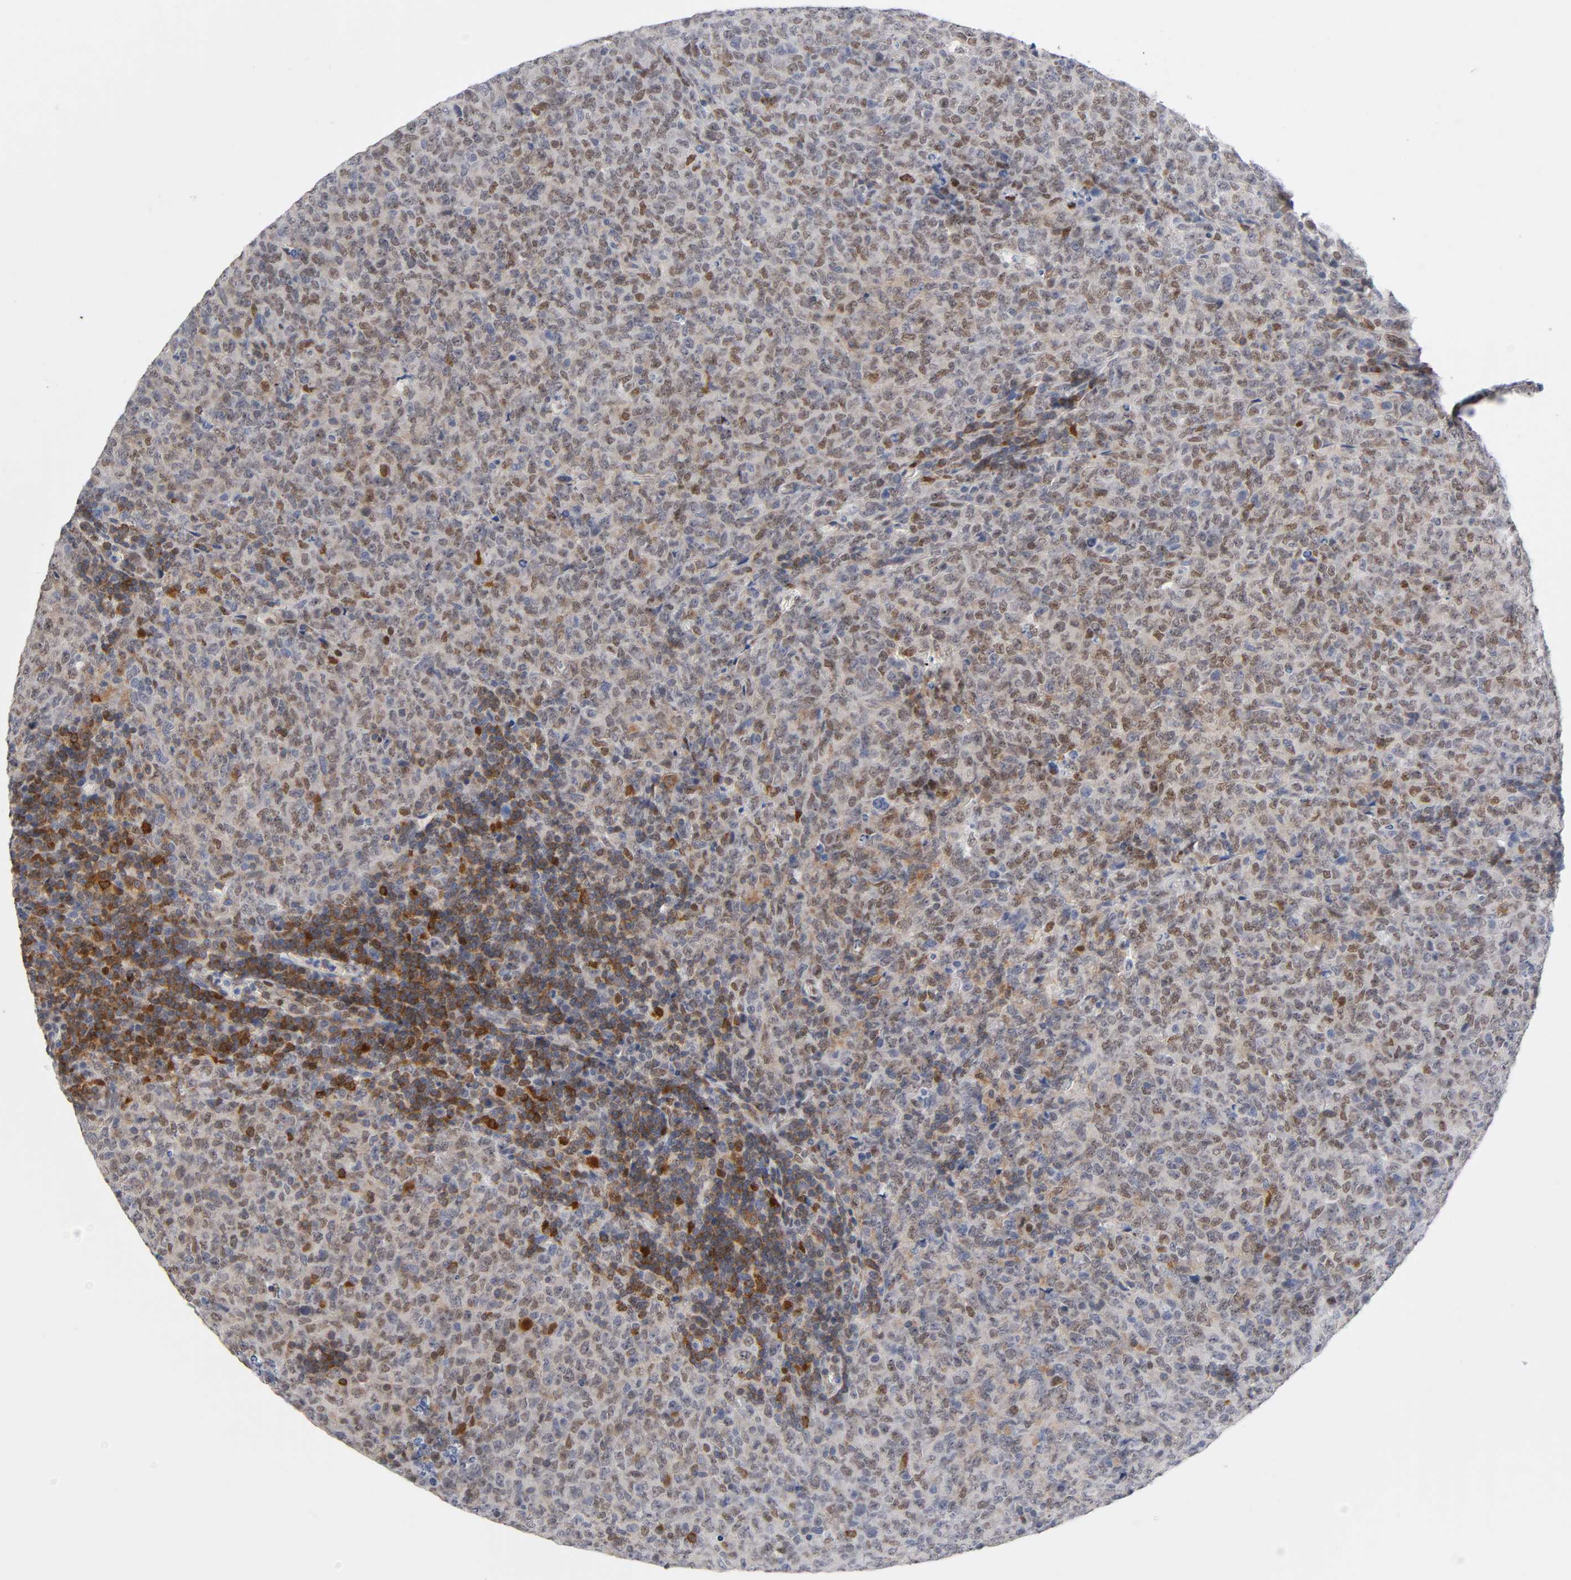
{"staining": {"intensity": "moderate", "quantity": ">75%", "location": "nuclear"}, "tissue": "lymphoma", "cell_type": "Tumor cells", "image_type": "cancer", "snomed": [{"axis": "morphology", "description": "Malignant lymphoma, non-Hodgkin's type, High grade"}, {"axis": "topography", "description": "Tonsil"}], "caption": "Protein expression analysis of high-grade malignant lymphoma, non-Hodgkin's type displays moderate nuclear staining in approximately >75% of tumor cells.", "gene": "NFATC1", "patient": {"sex": "female", "age": 36}}